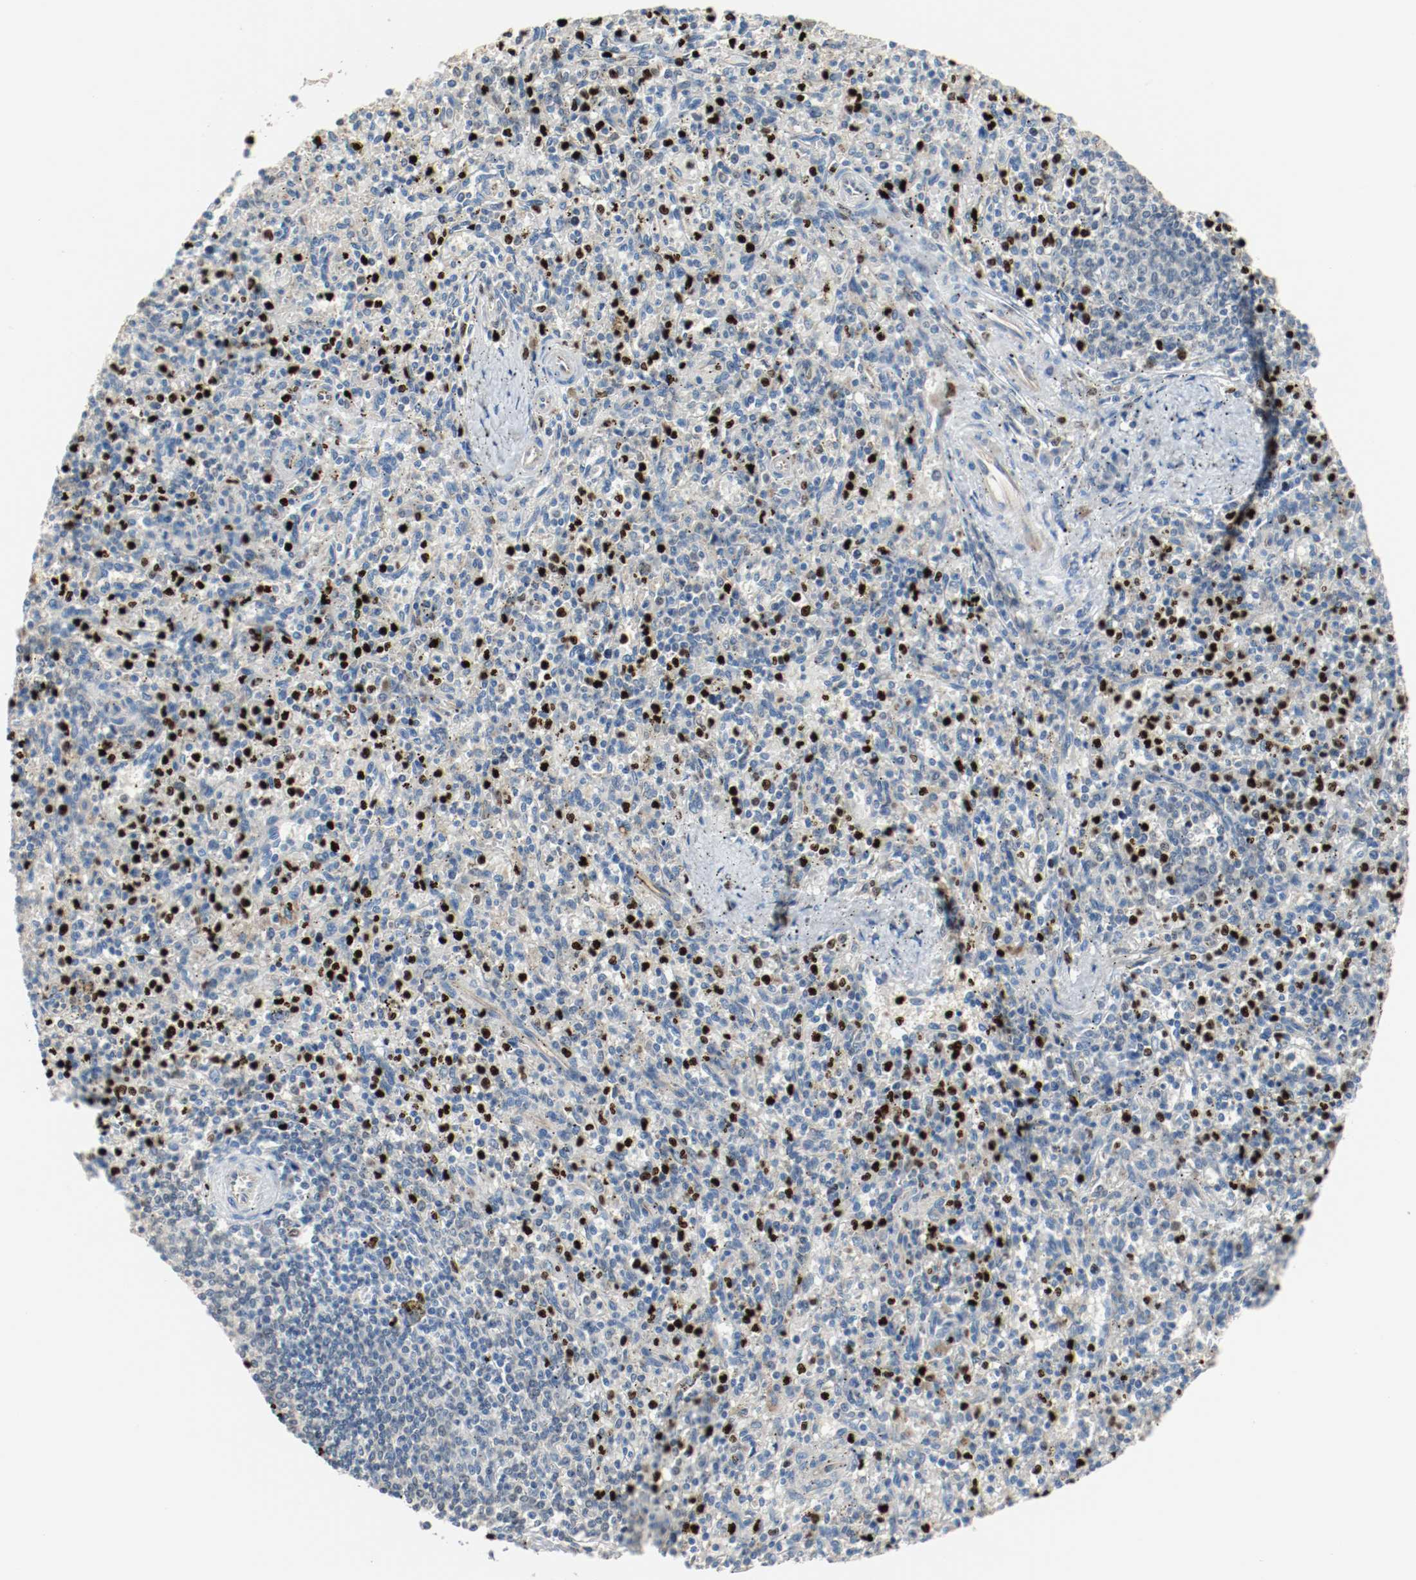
{"staining": {"intensity": "strong", "quantity": "25%-75%", "location": "cytoplasmic/membranous,nuclear"}, "tissue": "spleen", "cell_type": "Cells in red pulp", "image_type": "normal", "snomed": [{"axis": "morphology", "description": "Normal tissue, NOS"}, {"axis": "topography", "description": "Spleen"}], "caption": "Immunohistochemical staining of unremarkable human spleen shows 25%-75% levels of strong cytoplasmic/membranous,nuclear protein staining in approximately 25%-75% of cells in red pulp. The protein is stained brown, and the nuclei are stained in blue (DAB IHC with brightfield microscopy, high magnification).", "gene": "BLK", "patient": {"sex": "male", "age": 72}}